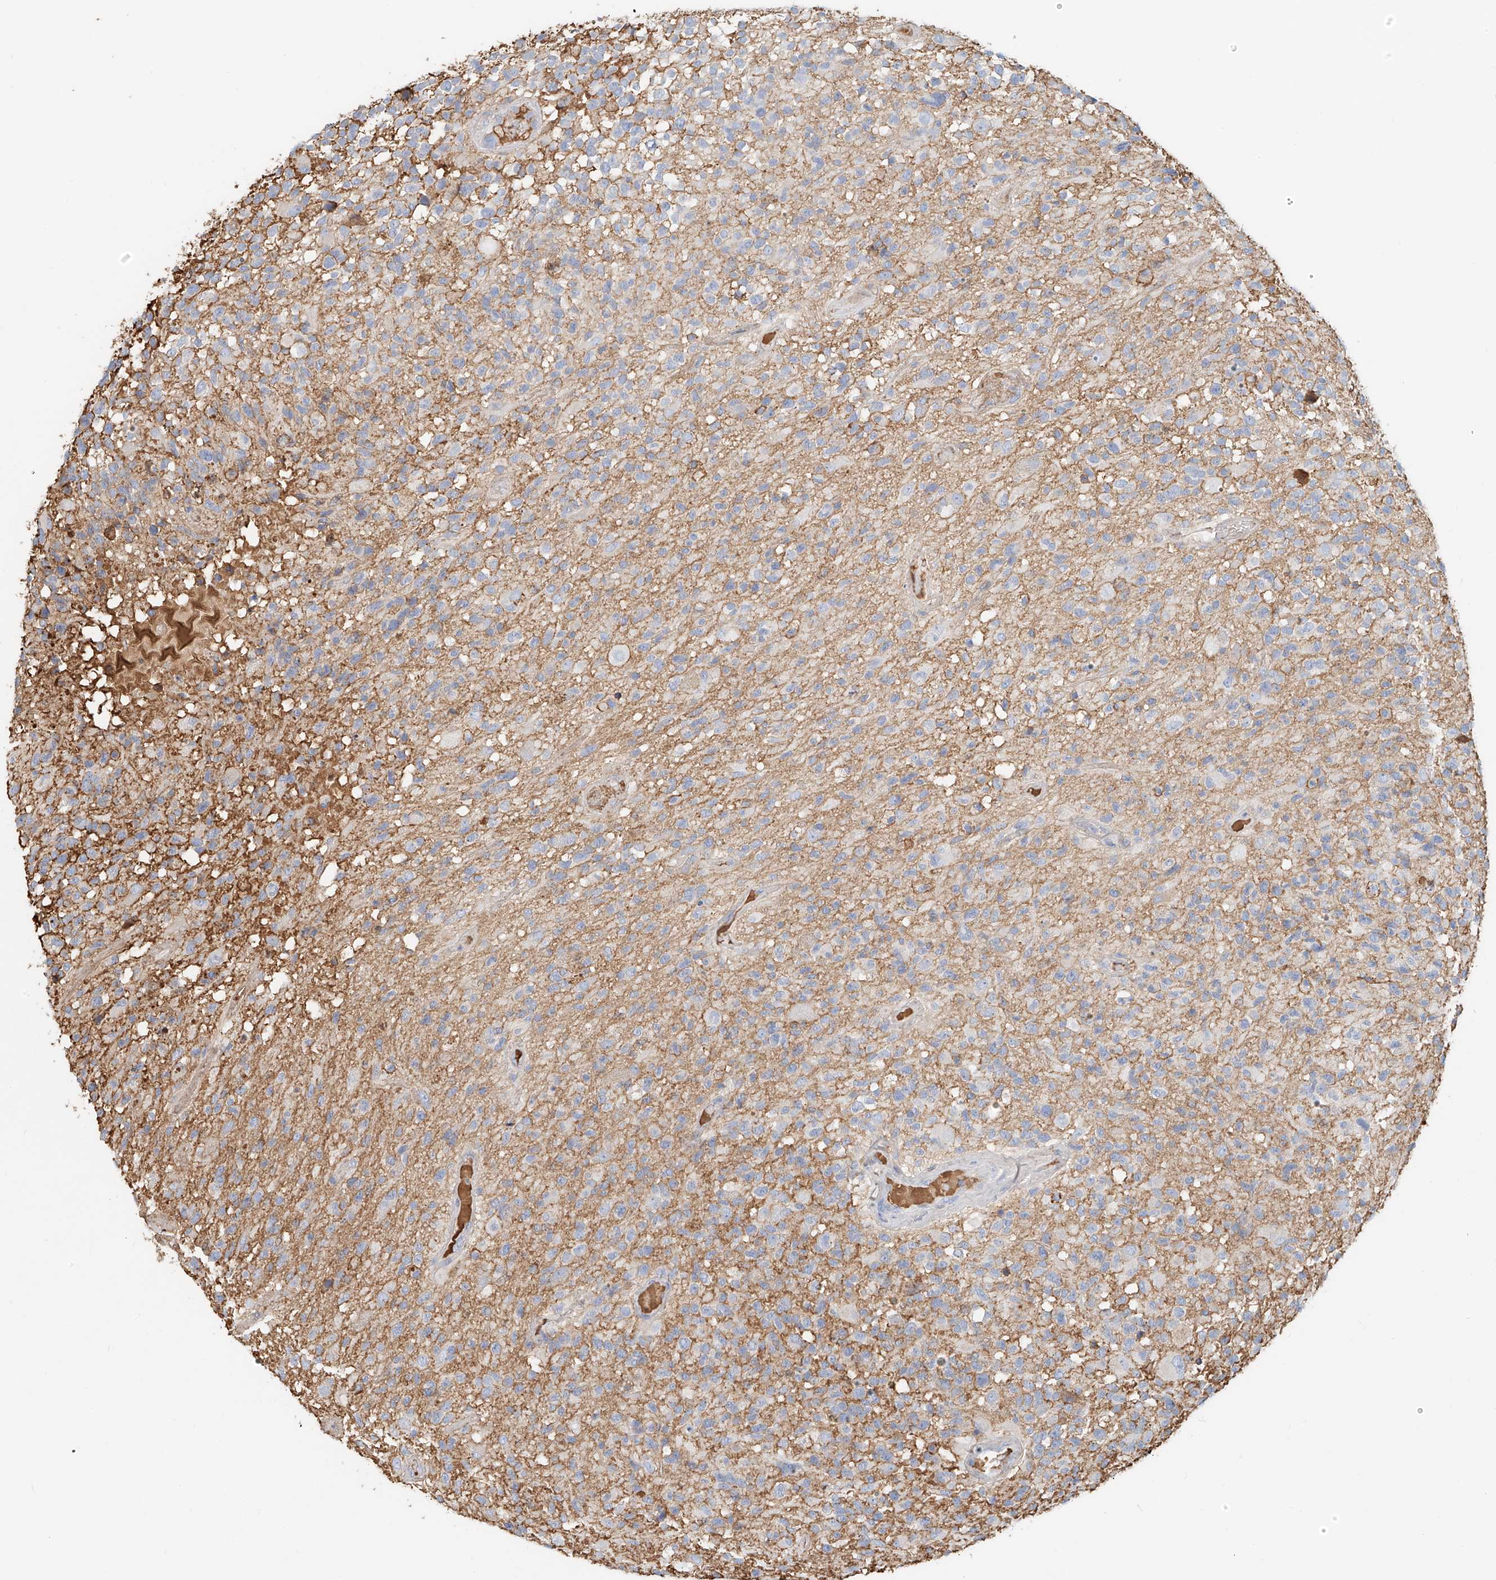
{"staining": {"intensity": "negative", "quantity": "none", "location": "none"}, "tissue": "glioma", "cell_type": "Tumor cells", "image_type": "cancer", "snomed": [{"axis": "morphology", "description": "Glioma, malignant, High grade"}, {"axis": "morphology", "description": "Glioblastoma, NOS"}, {"axis": "topography", "description": "Brain"}], "caption": "Immunohistochemical staining of glioblastoma demonstrates no significant expression in tumor cells.", "gene": "ZFP30", "patient": {"sex": "male", "age": 60}}